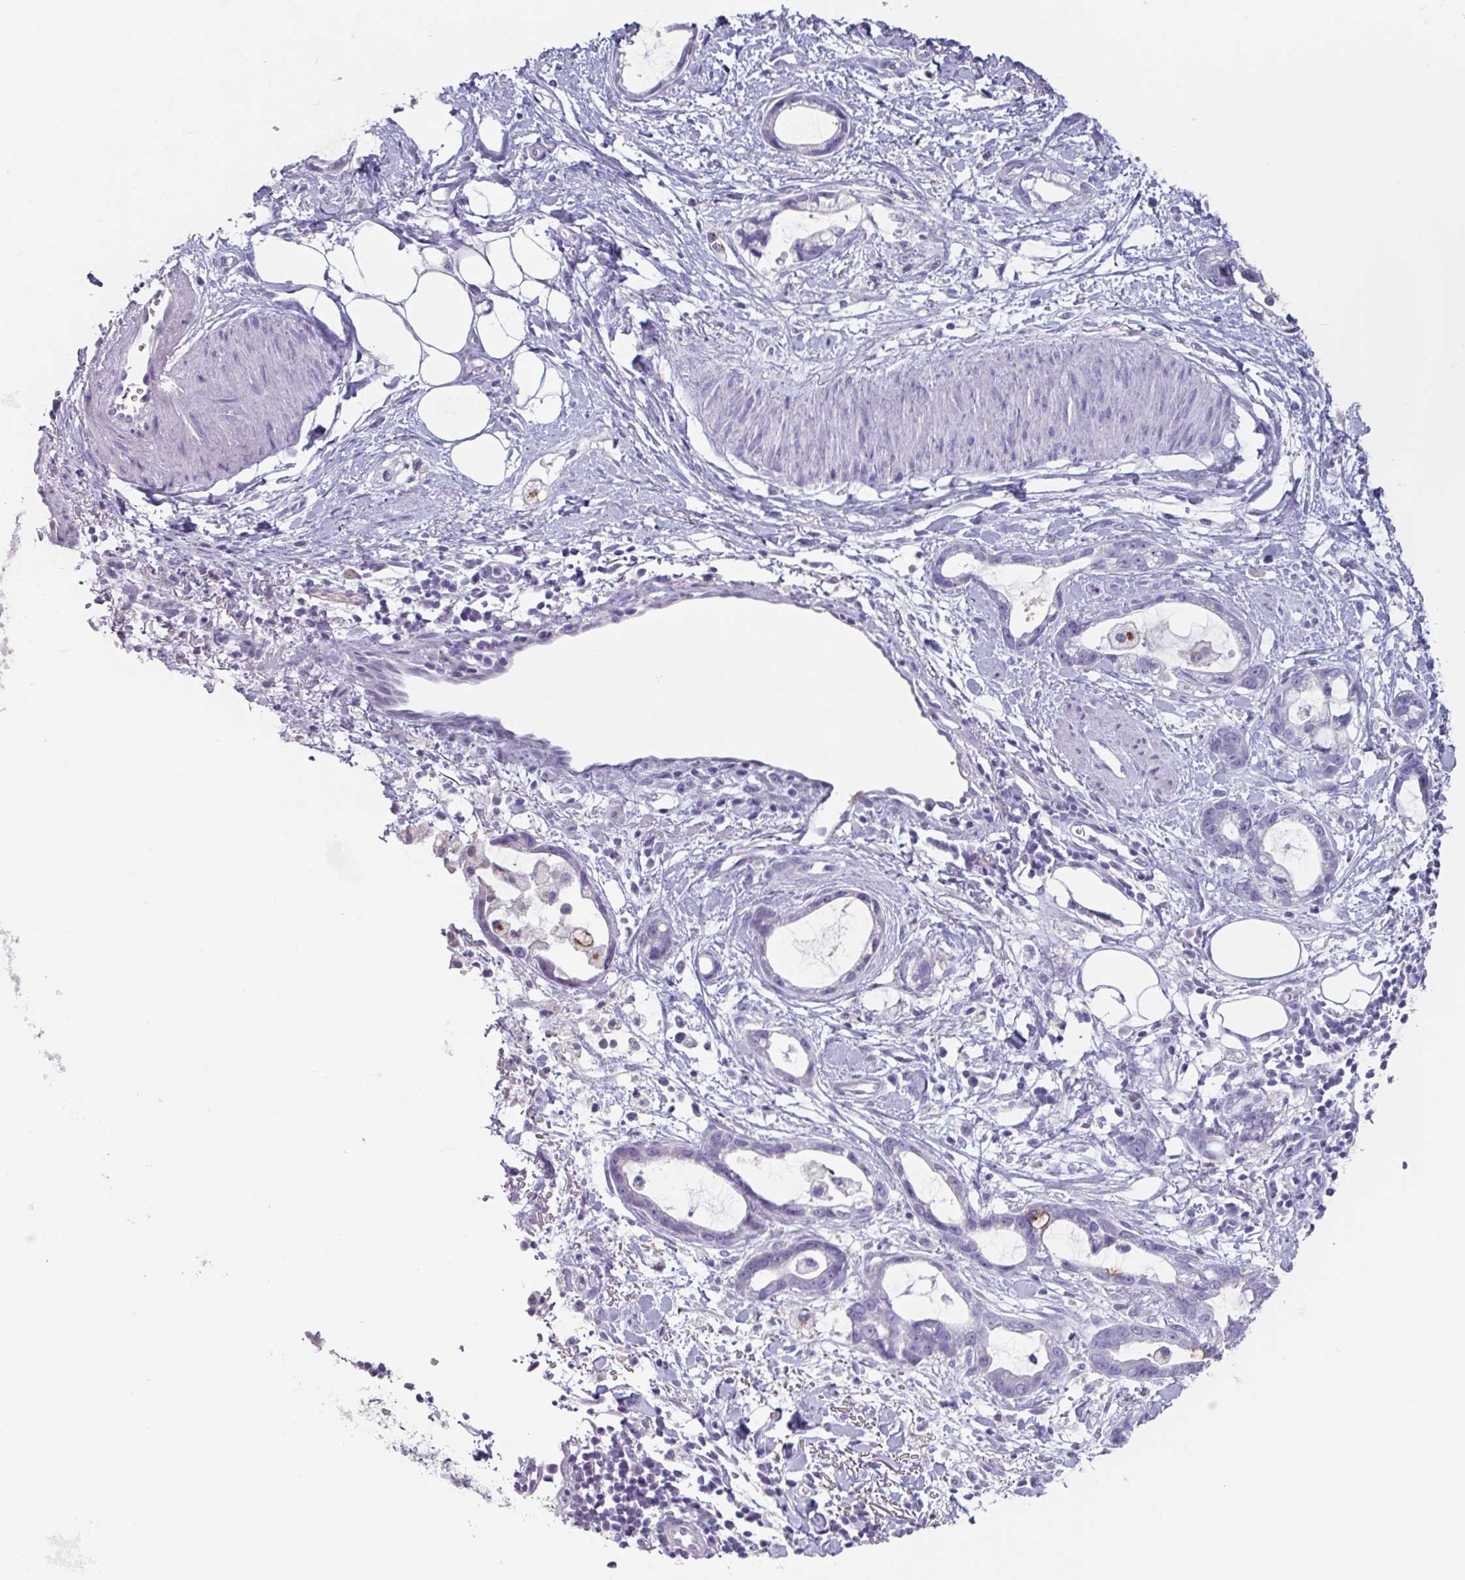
{"staining": {"intensity": "negative", "quantity": "none", "location": "none"}, "tissue": "stomach cancer", "cell_type": "Tumor cells", "image_type": "cancer", "snomed": [{"axis": "morphology", "description": "Adenocarcinoma, NOS"}, {"axis": "topography", "description": "Stomach"}], "caption": "This micrograph is of stomach cancer stained with IHC to label a protein in brown with the nuclei are counter-stained blue. There is no expression in tumor cells.", "gene": "OR2T10", "patient": {"sex": "male", "age": 55}}